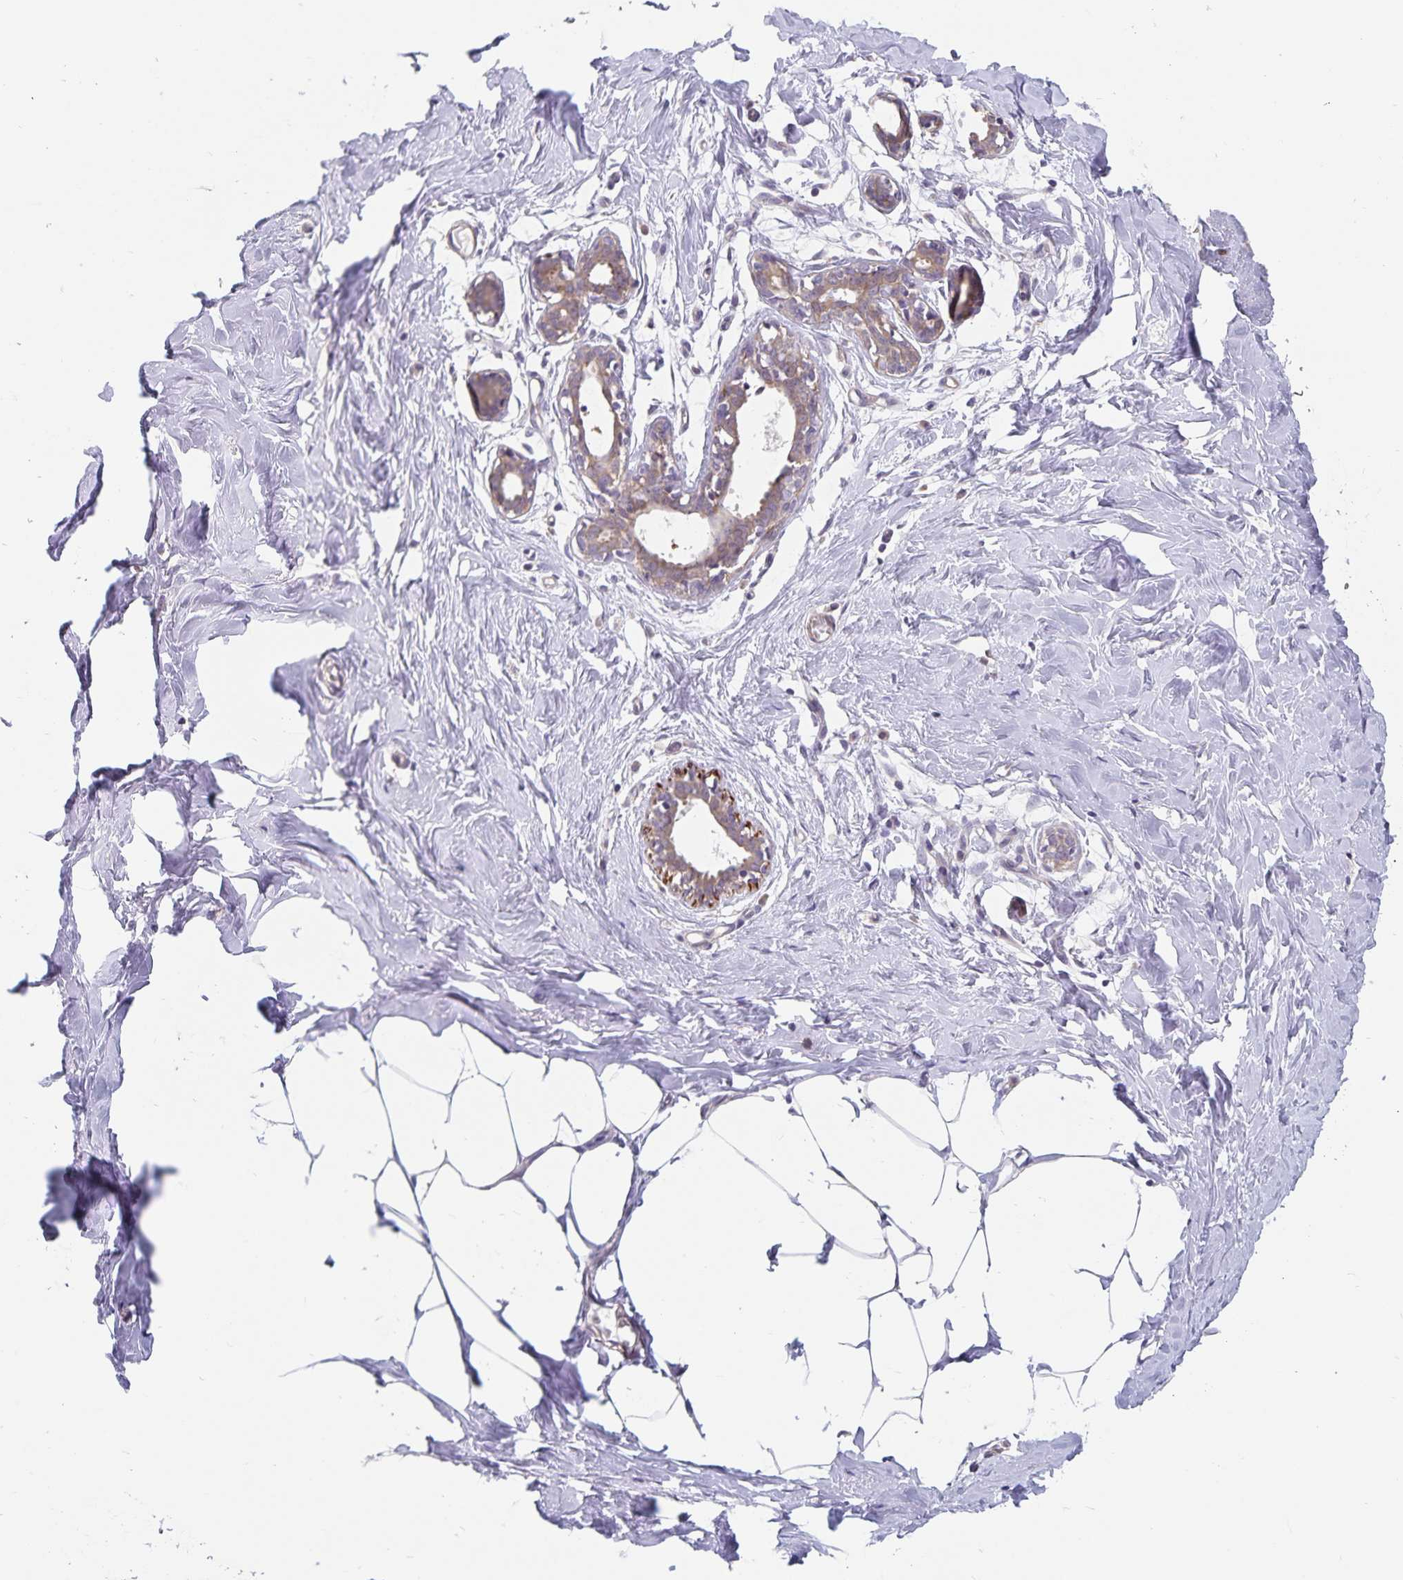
{"staining": {"intensity": "negative", "quantity": "none", "location": "none"}, "tissue": "breast", "cell_type": "Adipocytes", "image_type": "normal", "snomed": [{"axis": "morphology", "description": "Normal tissue, NOS"}, {"axis": "topography", "description": "Breast"}], "caption": "Adipocytes are negative for brown protein staining in unremarkable breast. (Immunohistochemistry, brightfield microscopy, high magnification).", "gene": "BAG6", "patient": {"sex": "female", "age": 27}}